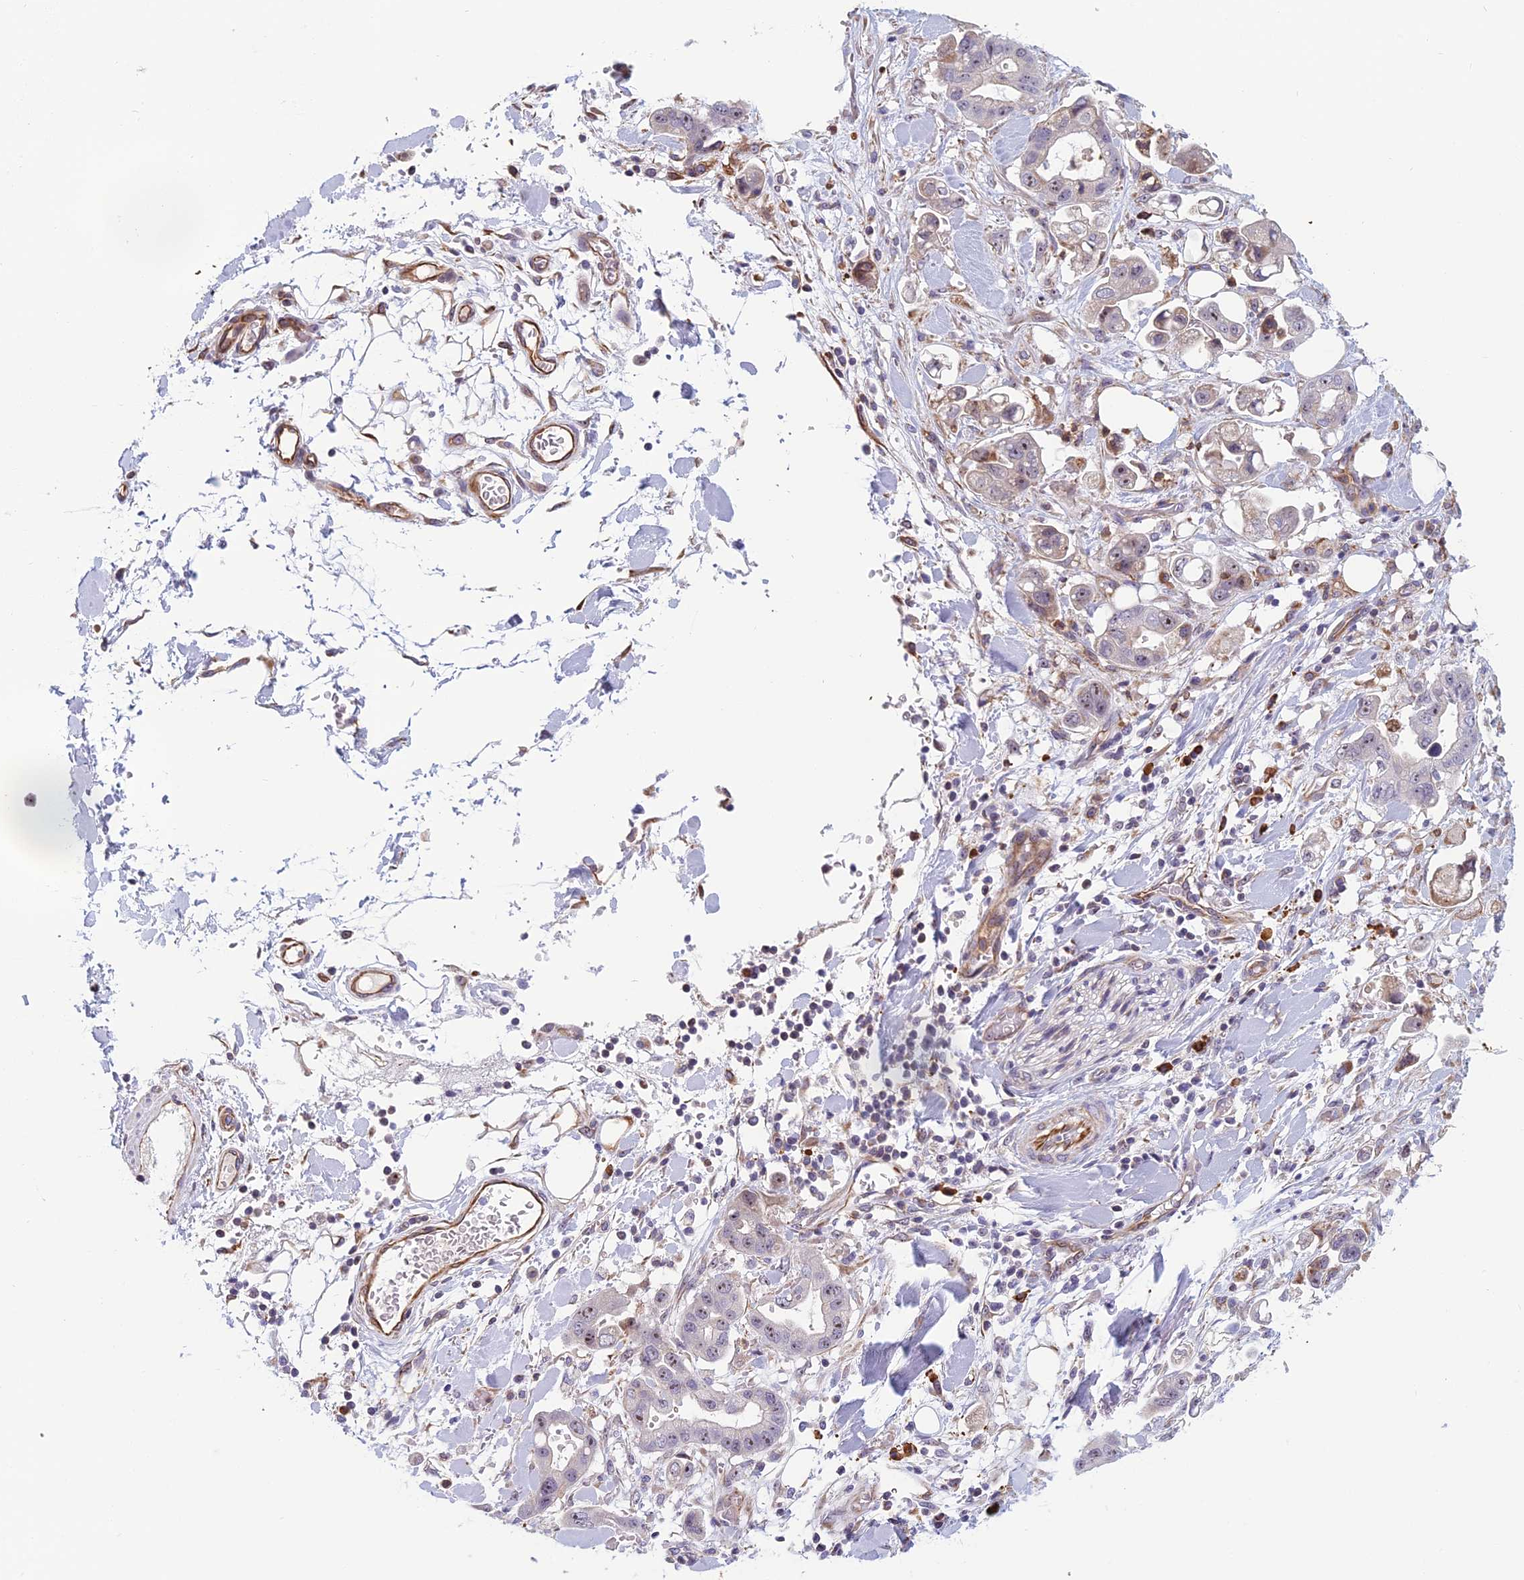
{"staining": {"intensity": "weak", "quantity": ">75%", "location": "nuclear"}, "tissue": "stomach cancer", "cell_type": "Tumor cells", "image_type": "cancer", "snomed": [{"axis": "morphology", "description": "Adenocarcinoma, NOS"}, {"axis": "topography", "description": "Stomach"}], "caption": "Protein staining by IHC demonstrates weak nuclear staining in approximately >75% of tumor cells in stomach cancer (adenocarcinoma).", "gene": "NOC2L", "patient": {"sex": "male", "age": 62}}